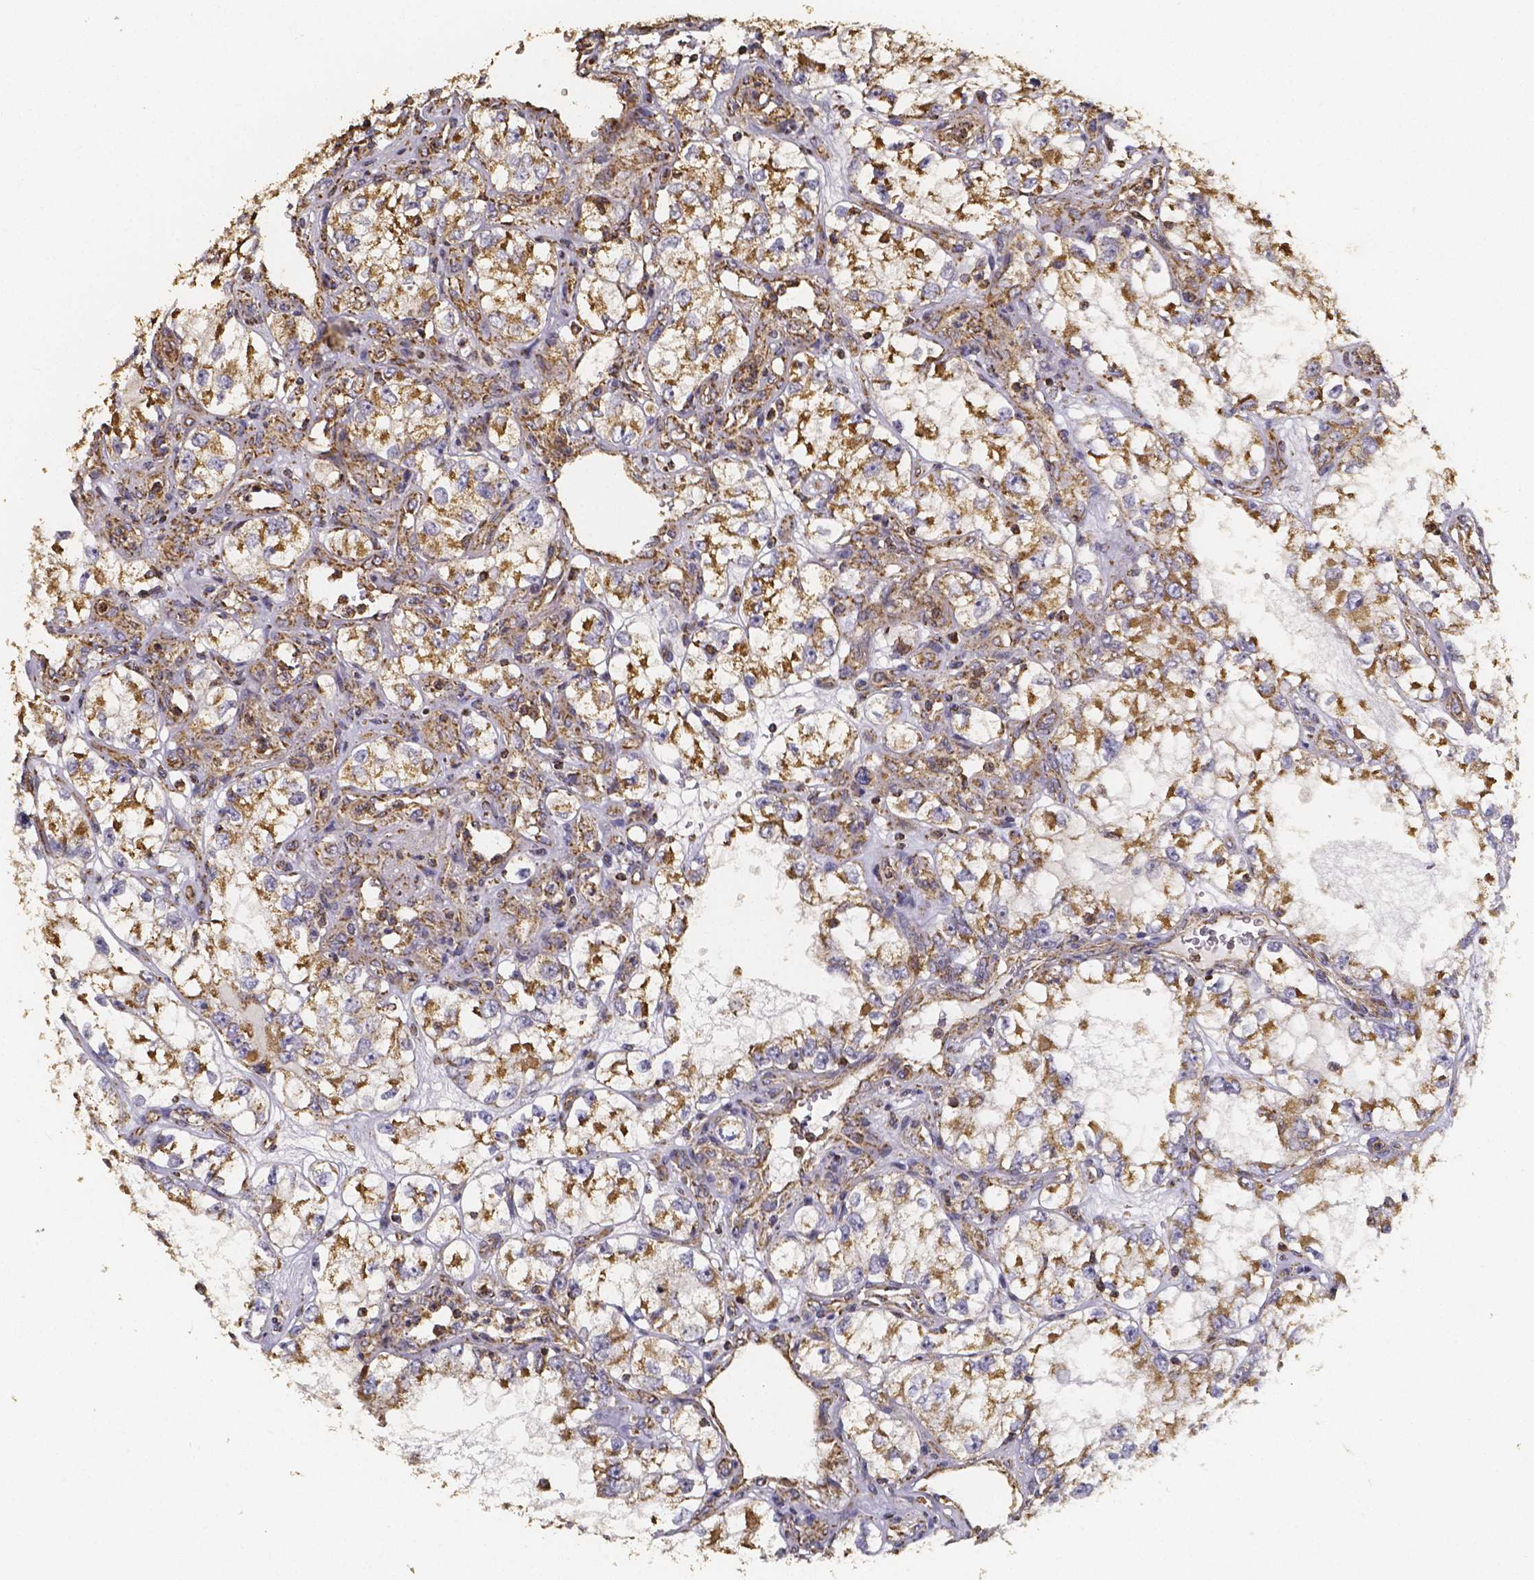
{"staining": {"intensity": "moderate", "quantity": ">75%", "location": "cytoplasmic/membranous"}, "tissue": "renal cancer", "cell_type": "Tumor cells", "image_type": "cancer", "snomed": [{"axis": "morphology", "description": "Adenocarcinoma, NOS"}, {"axis": "topography", "description": "Kidney"}], "caption": "Protein expression analysis of human adenocarcinoma (renal) reveals moderate cytoplasmic/membranous expression in about >75% of tumor cells.", "gene": "SLC35D2", "patient": {"sex": "female", "age": 59}}